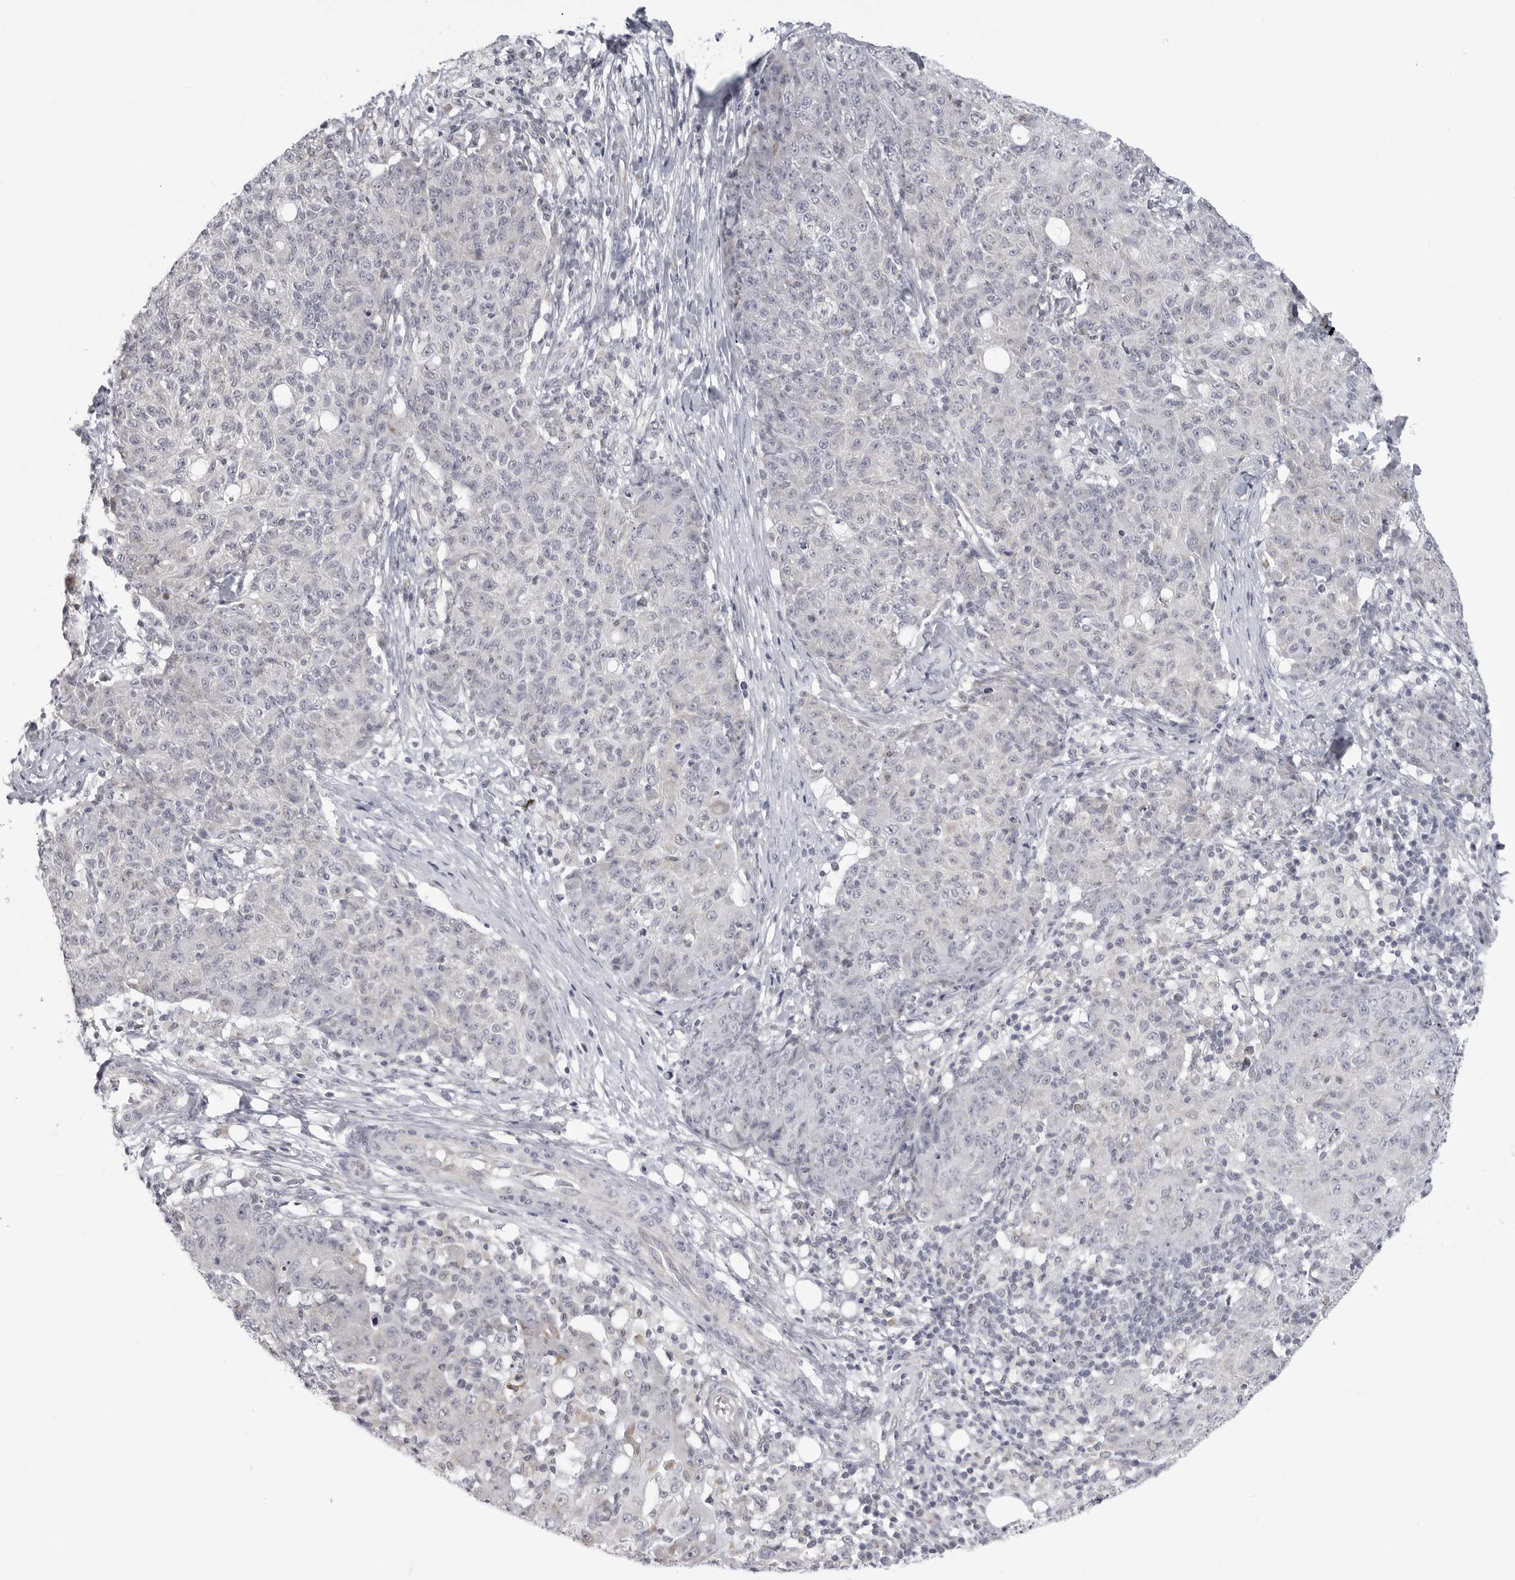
{"staining": {"intensity": "negative", "quantity": "none", "location": "none"}, "tissue": "ovarian cancer", "cell_type": "Tumor cells", "image_type": "cancer", "snomed": [{"axis": "morphology", "description": "Carcinoma, endometroid"}, {"axis": "topography", "description": "Ovary"}], "caption": "A micrograph of human ovarian cancer is negative for staining in tumor cells.", "gene": "MAP7D1", "patient": {"sex": "female", "age": 42}}